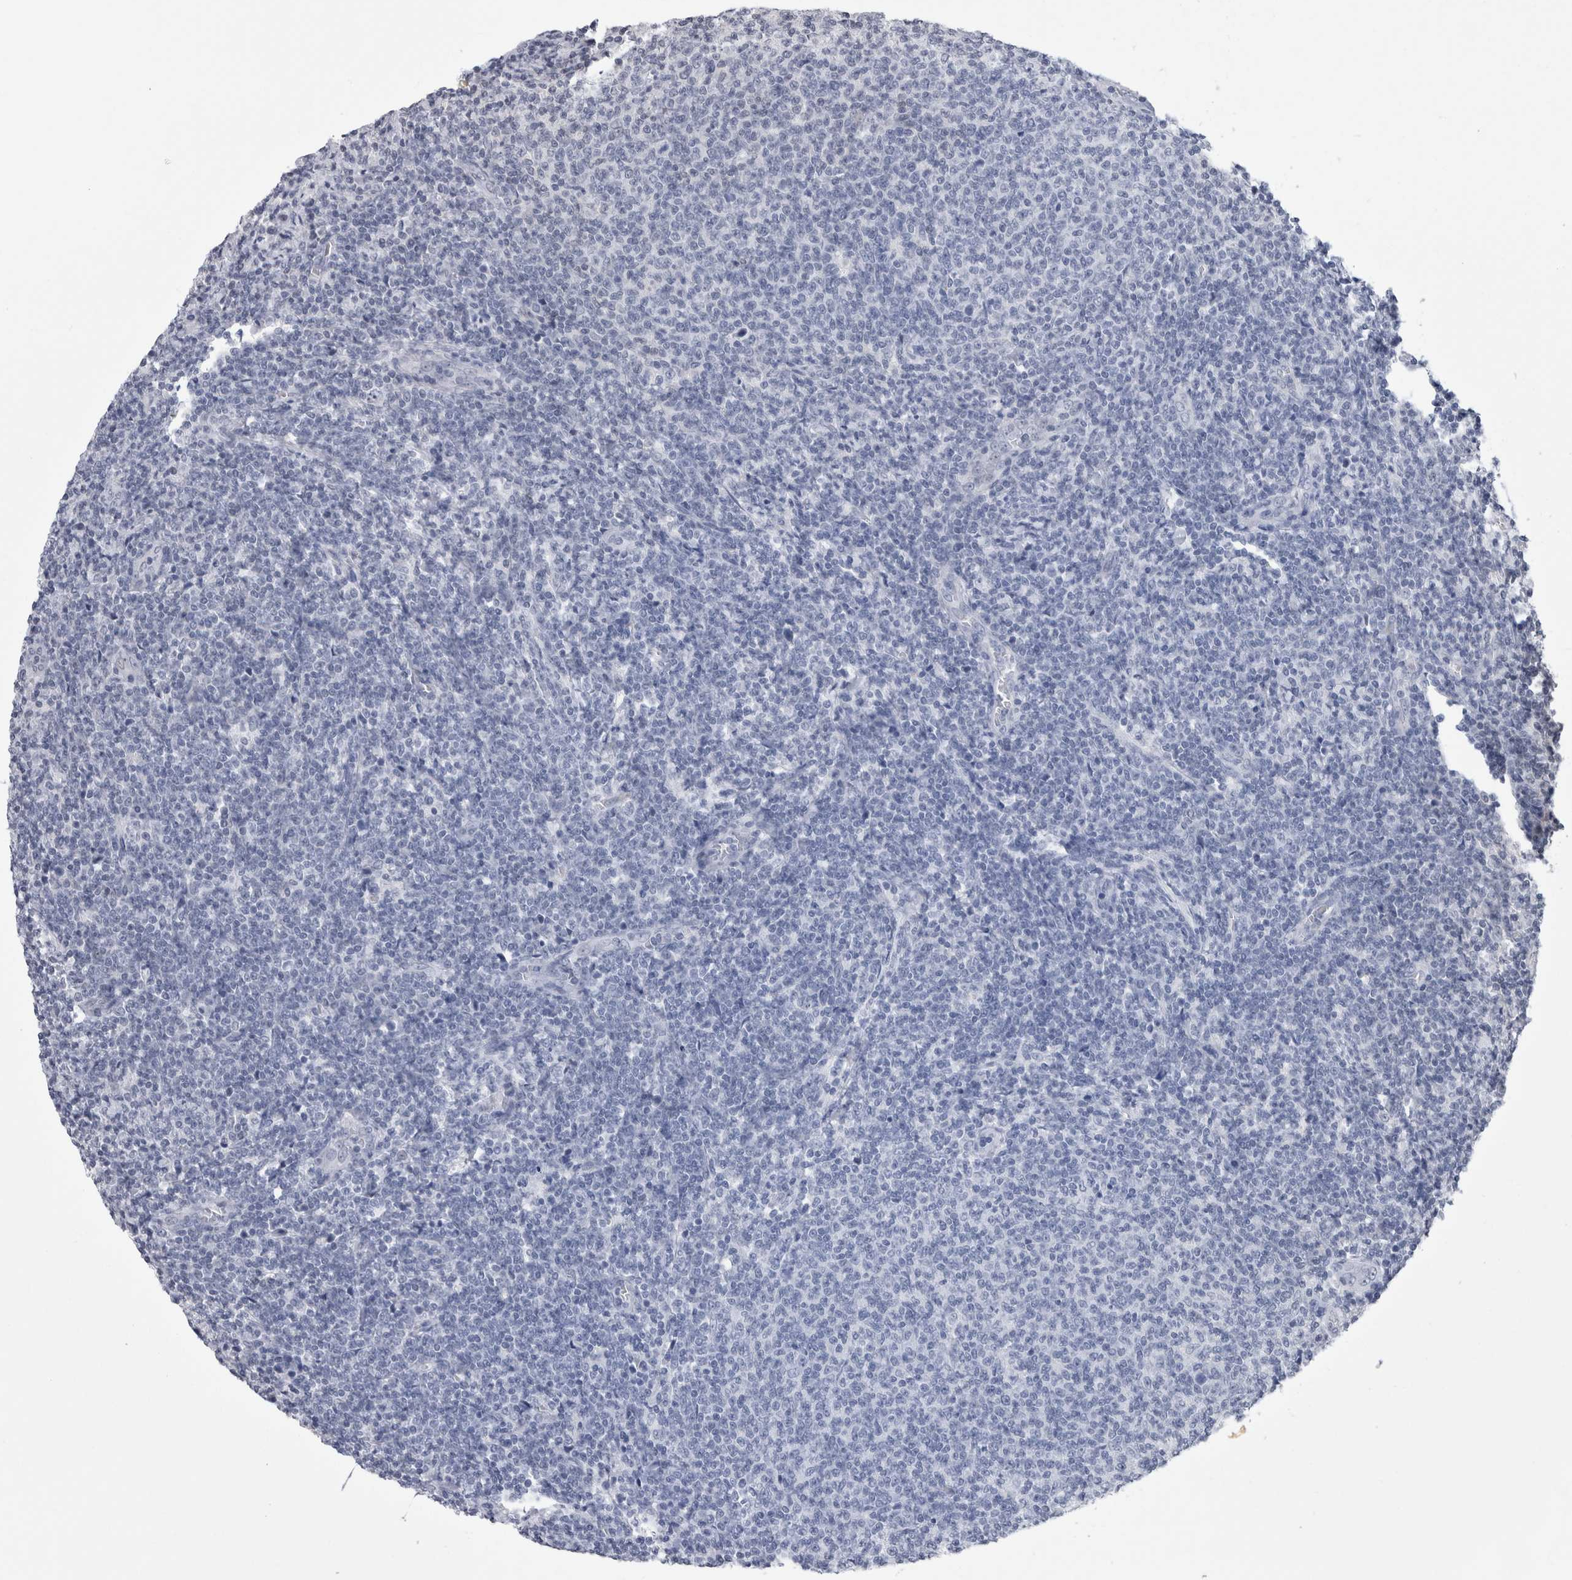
{"staining": {"intensity": "negative", "quantity": "none", "location": "none"}, "tissue": "lymphoma", "cell_type": "Tumor cells", "image_type": "cancer", "snomed": [{"axis": "morphology", "description": "Malignant lymphoma, non-Hodgkin's type, Low grade"}, {"axis": "topography", "description": "Lymph node"}], "caption": "Immunohistochemistry (IHC) of human low-grade malignant lymphoma, non-Hodgkin's type demonstrates no staining in tumor cells. Nuclei are stained in blue.", "gene": "ZBTB11", "patient": {"sex": "male", "age": 66}}